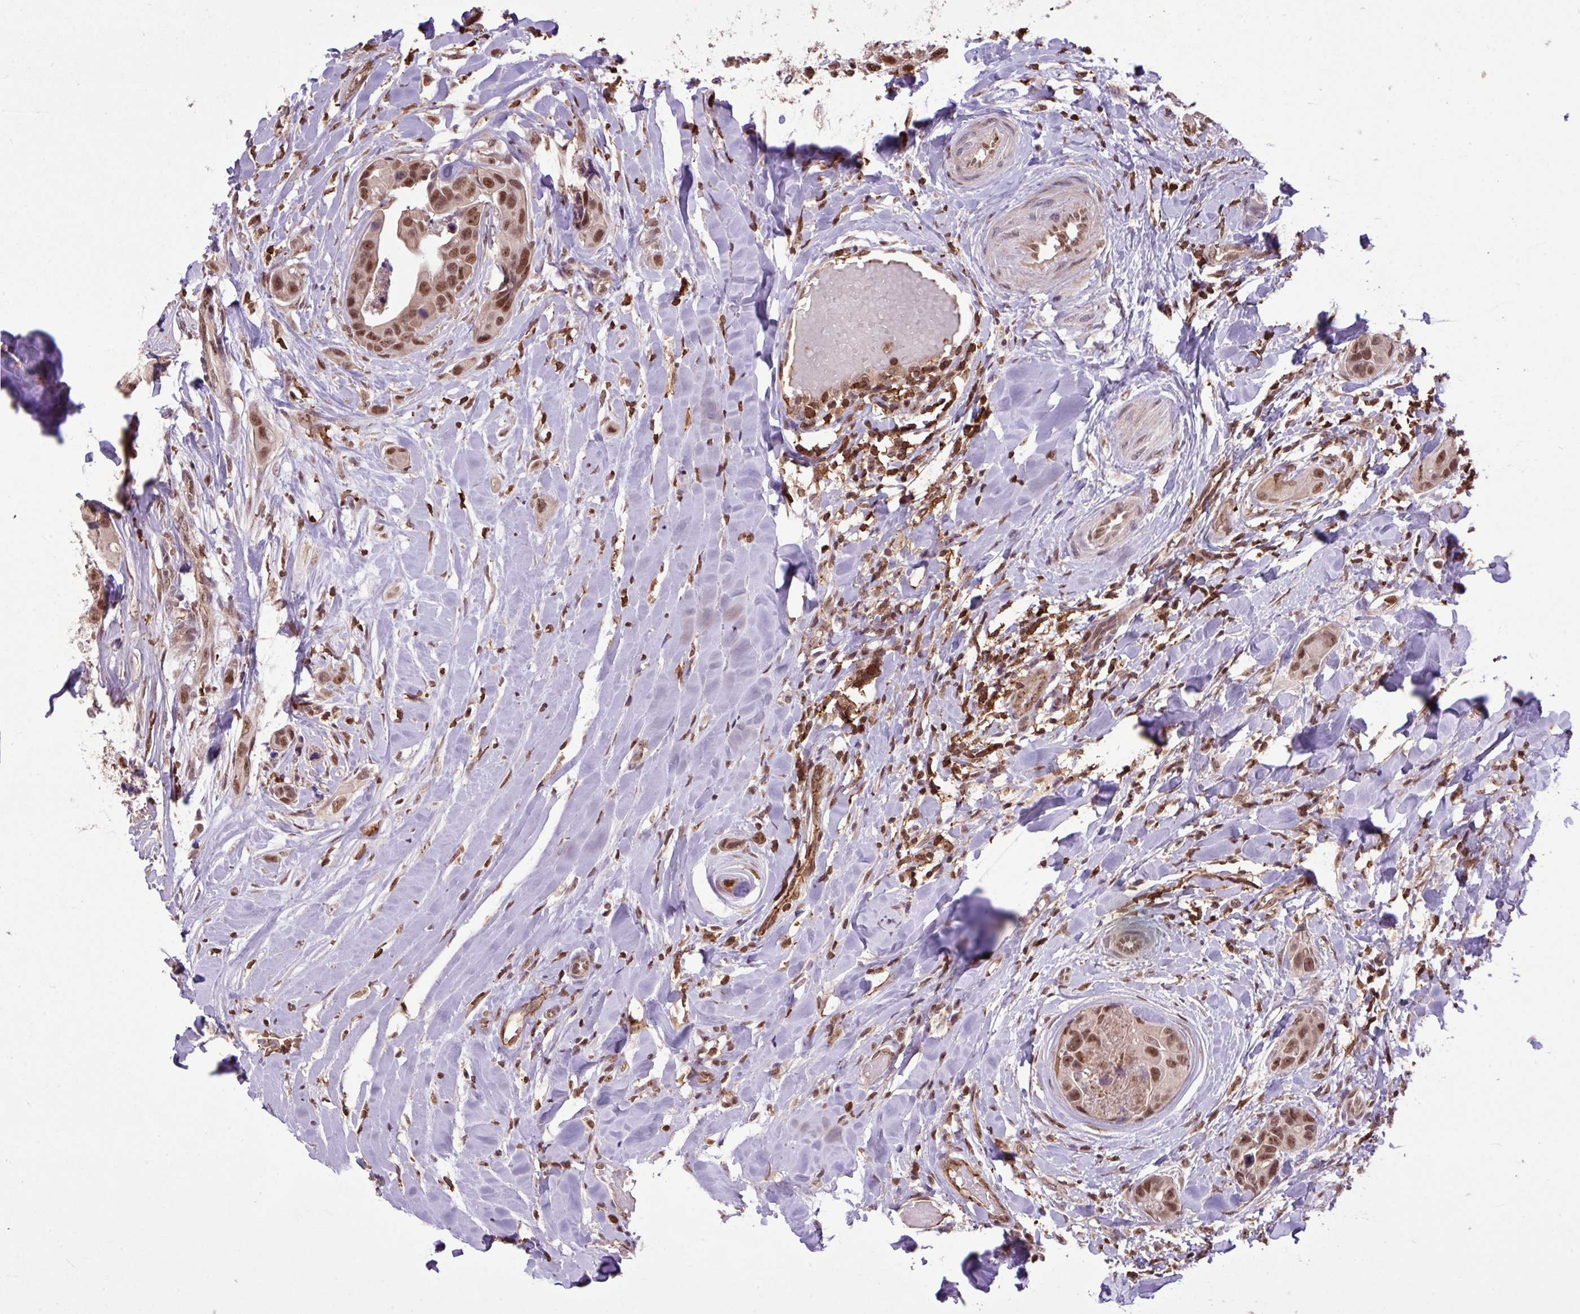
{"staining": {"intensity": "moderate", "quantity": ">75%", "location": "nuclear"}, "tissue": "head and neck cancer", "cell_type": "Tumor cells", "image_type": "cancer", "snomed": [{"axis": "morphology", "description": "Adenocarcinoma, NOS"}, {"axis": "morphology", "description": "Adenocarcinoma, metastatic, NOS"}, {"axis": "topography", "description": "Head-Neck"}], "caption": "Immunohistochemical staining of head and neck cancer shows medium levels of moderate nuclear staining in about >75% of tumor cells.", "gene": "GON7", "patient": {"sex": "male", "age": 75}}